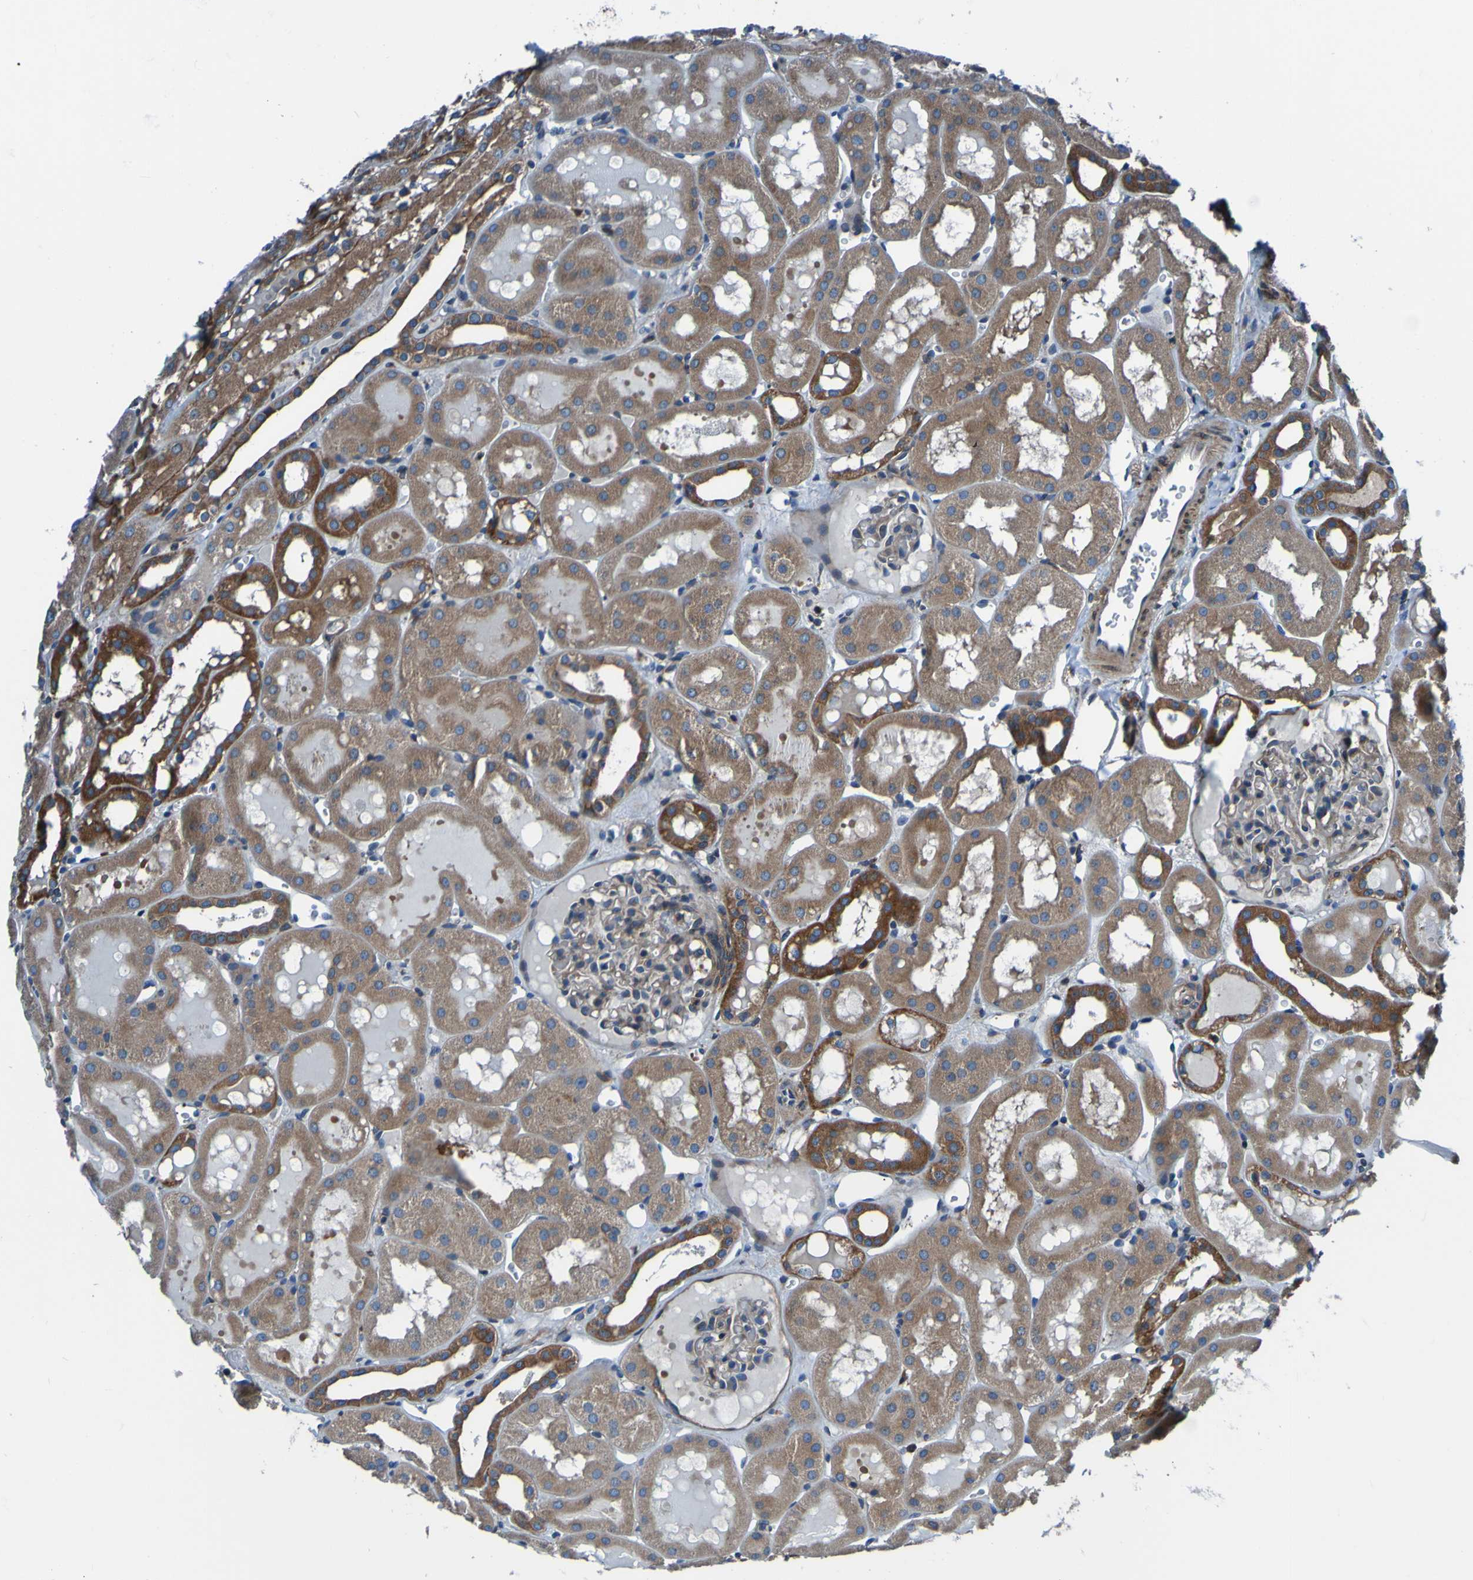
{"staining": {"intensity": "weak", "quantity": ">75%", "location": "cytoplasmic/membranous"}, "tissue": "kidney", "cell_type": "Cells in glomeruli", "image_type": "normal", "snomed": [{"axis": "morphology", "description": "Normal tissue, NOS"}, {"axis": "topography", "description": "Kidney"}, {"axis": "topography", "description": "Urinary bladder"}], "caption": "Protein expression analysis of benign kidney shows weak cytoplasmic/membranous staining in about >75% of cells in glomeruli.", "gene": "RAB5B", "patient": {"sex": "male", "age": 16}}